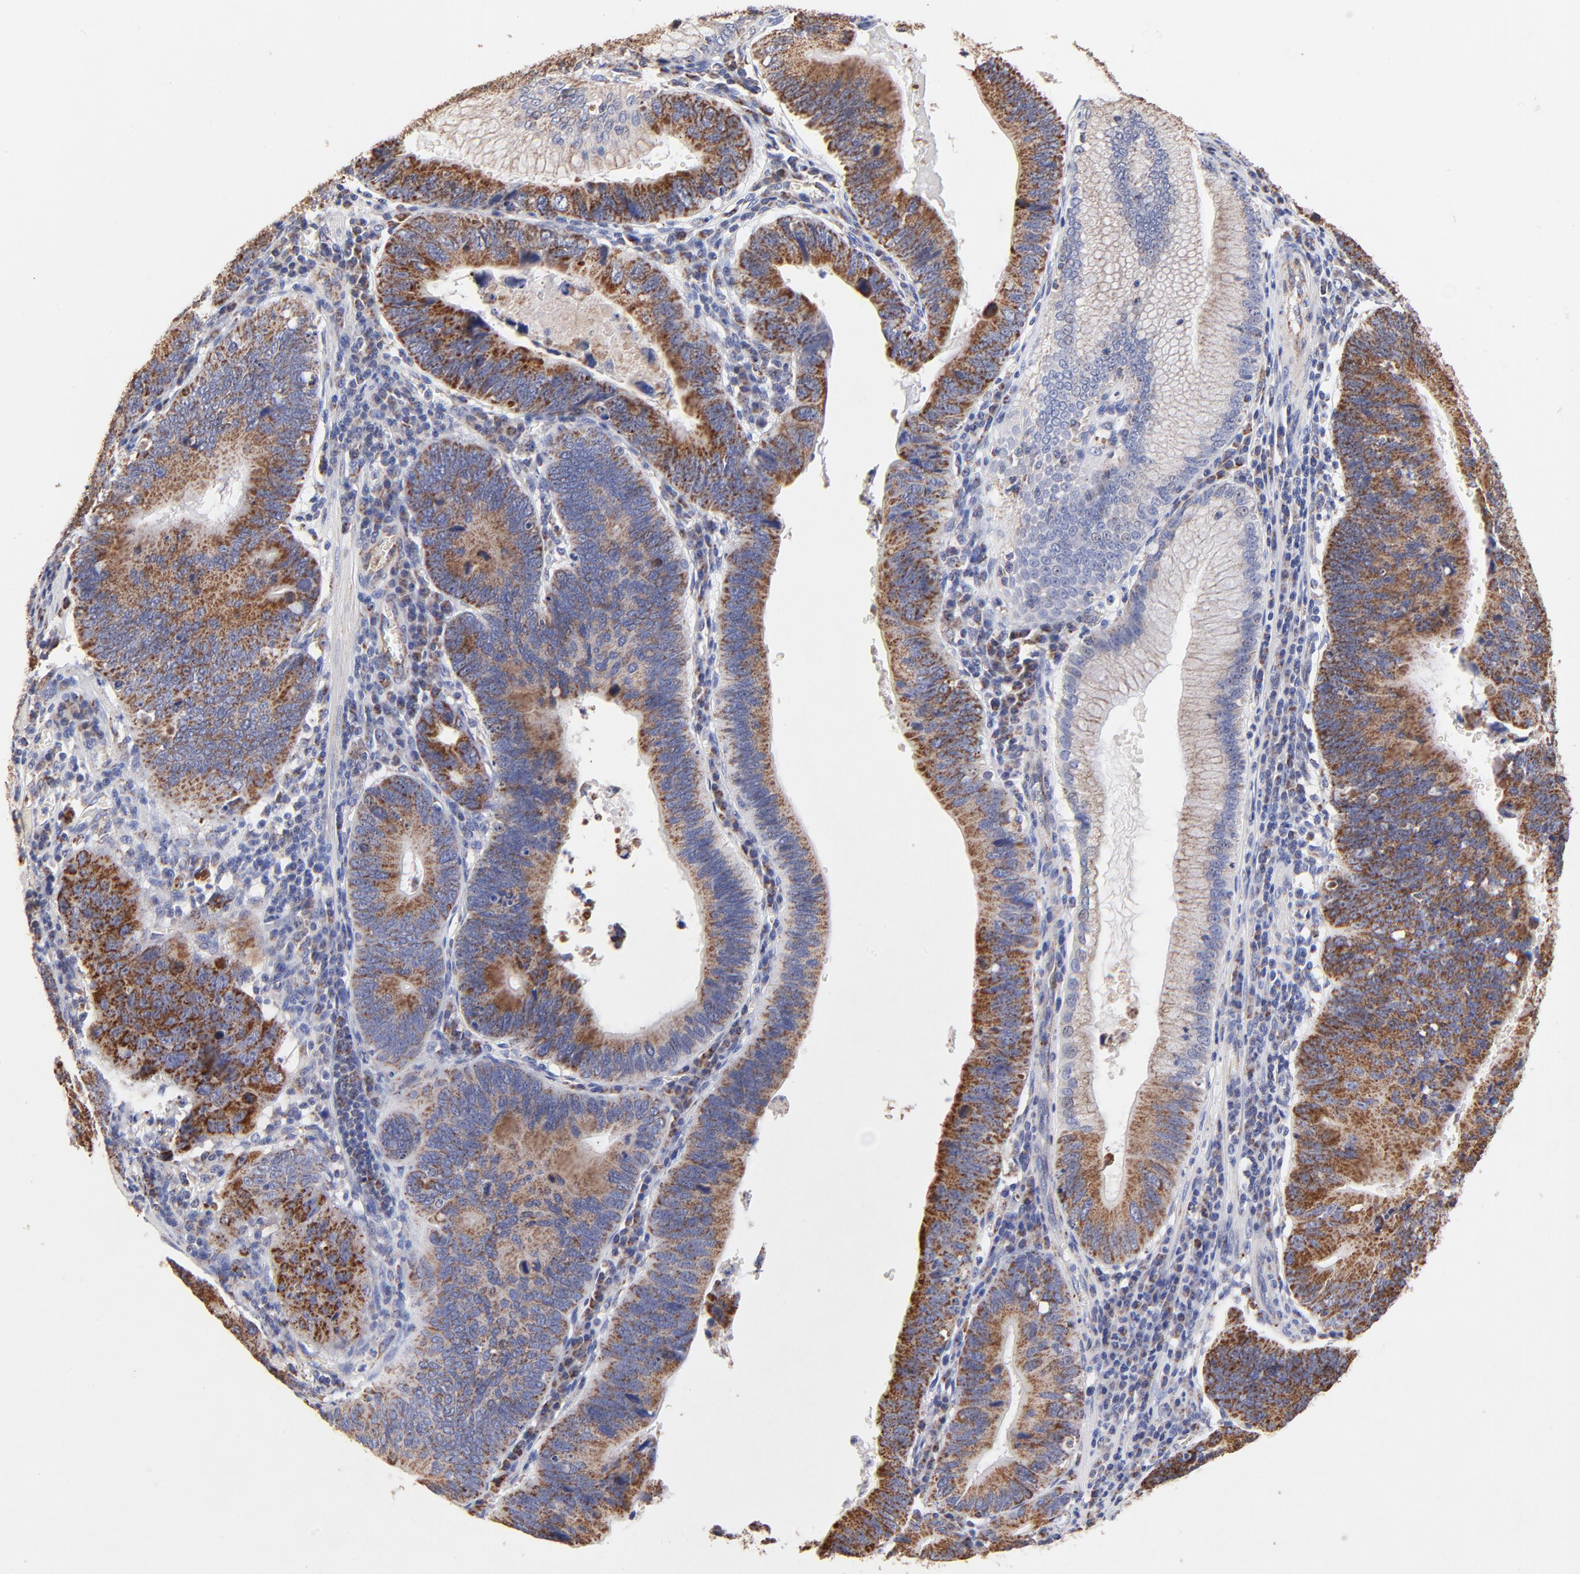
{"staining": {"intensity": "strong", "quantity": ">75%", "location": "cytoplasmic/membranous"}, "tissue": "stomach cancer", "cell_type": "Tumor cells", "image_type": "cancer", "snomed": [{"axis": "morphology", "description": "Adenocarcinoma, NOS"}, {"axis": "topography", "description": "Stomach"}], "caption": "A histopathology image showing strong cytoplasmic/membranous expression in about >75% of tumor cells in stomach adenocarcinoma, as visualized by brown immunohistochemical staining.", "gene": "SSBP1", "patient": {"sex": "male", "age": 59}}